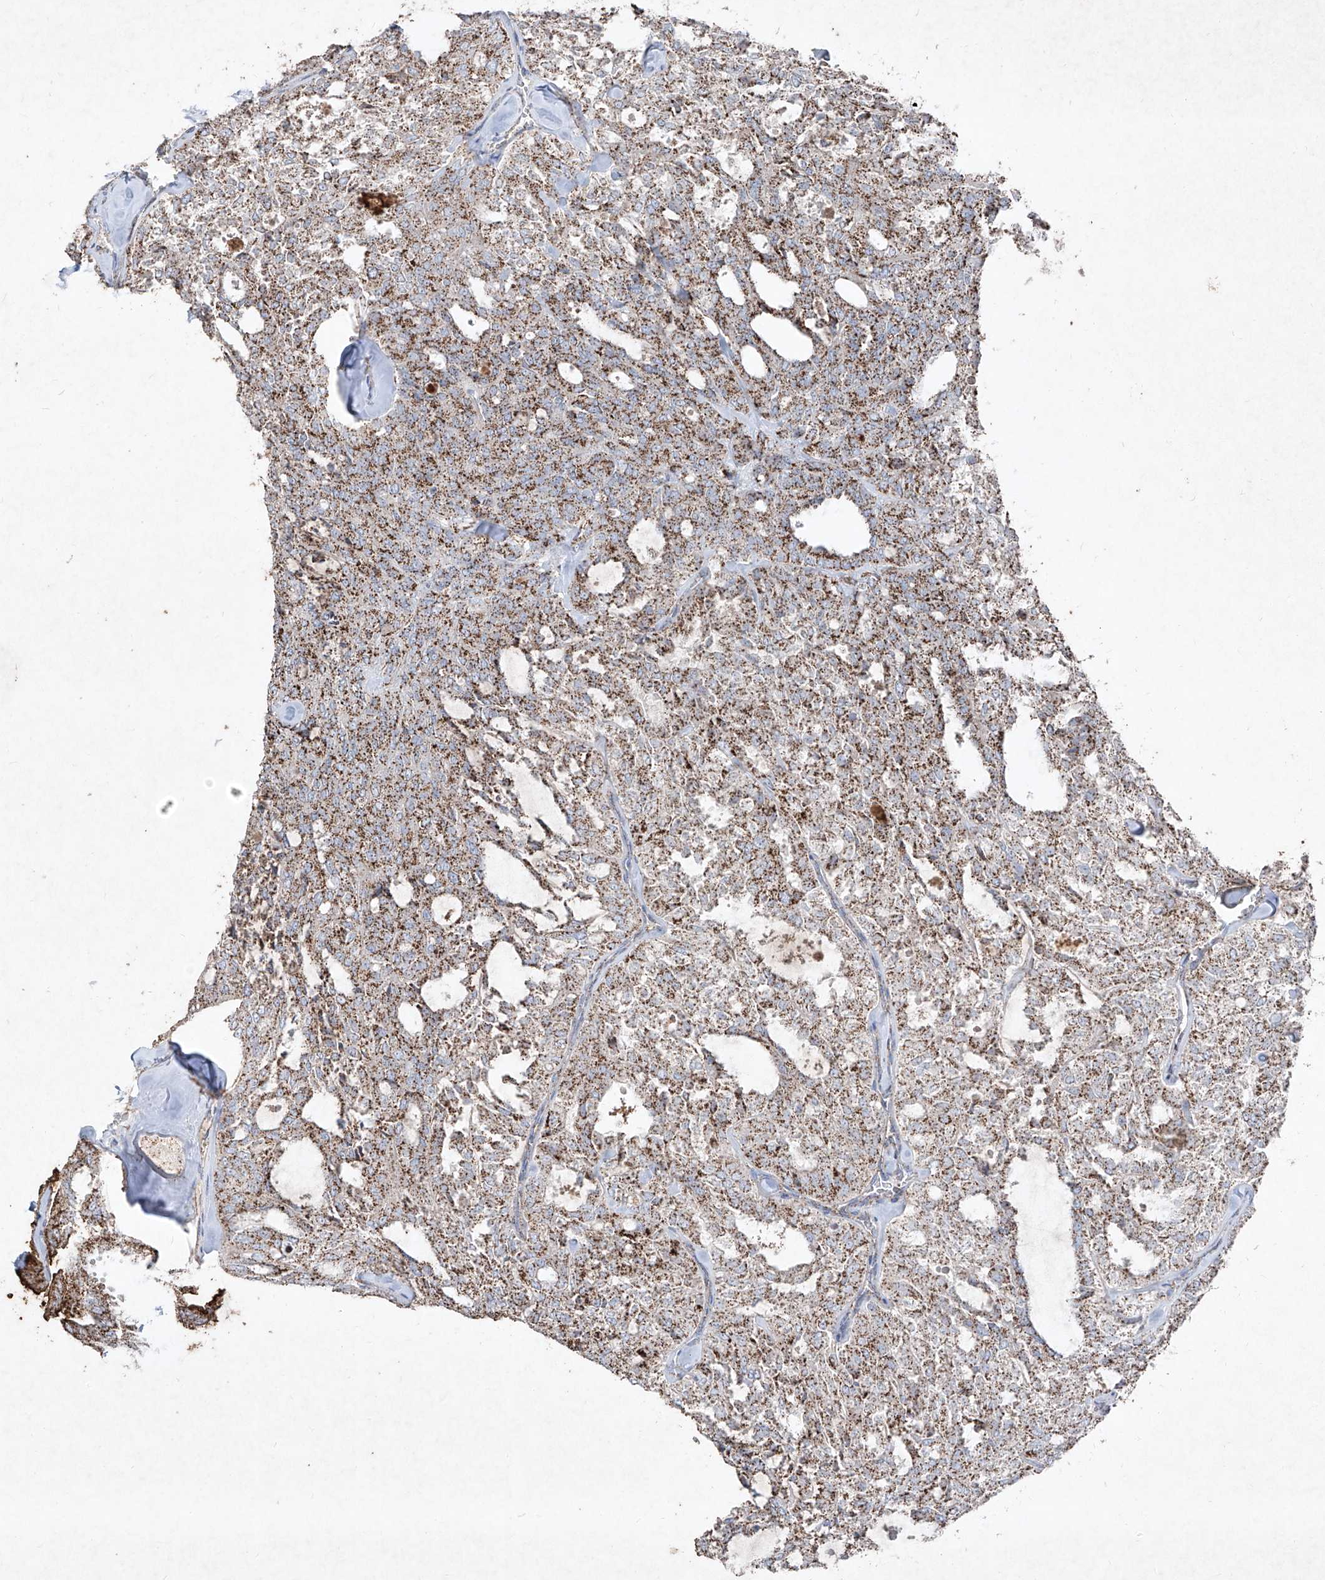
{"staining": {"intensity": "moderate", "quantity": ">75%", "location": "cytoplasmic/membranous"}, "tissue": "thyroid cancer", "cell_type": "Tumor cells", "image_type": "cancer", "snomed": [{"axis": "morphology", "description": "Follicular adenoma carcinoma, NOS"}, {"axis": "topography", "description": "Thyroid gland"}], "caption": "The immunohistochemical stain labels moderate cytoplasmic/membranous staining in tumor cells of follicular adenoma carcinoma (thyroid) tissue. (DAB (3,3'-diaminobenzidine) IHC, brown staining for protein, blue staining for nuclei).", "gene": "ABCD3", "patient": {"sex": "male", "age": 75}}